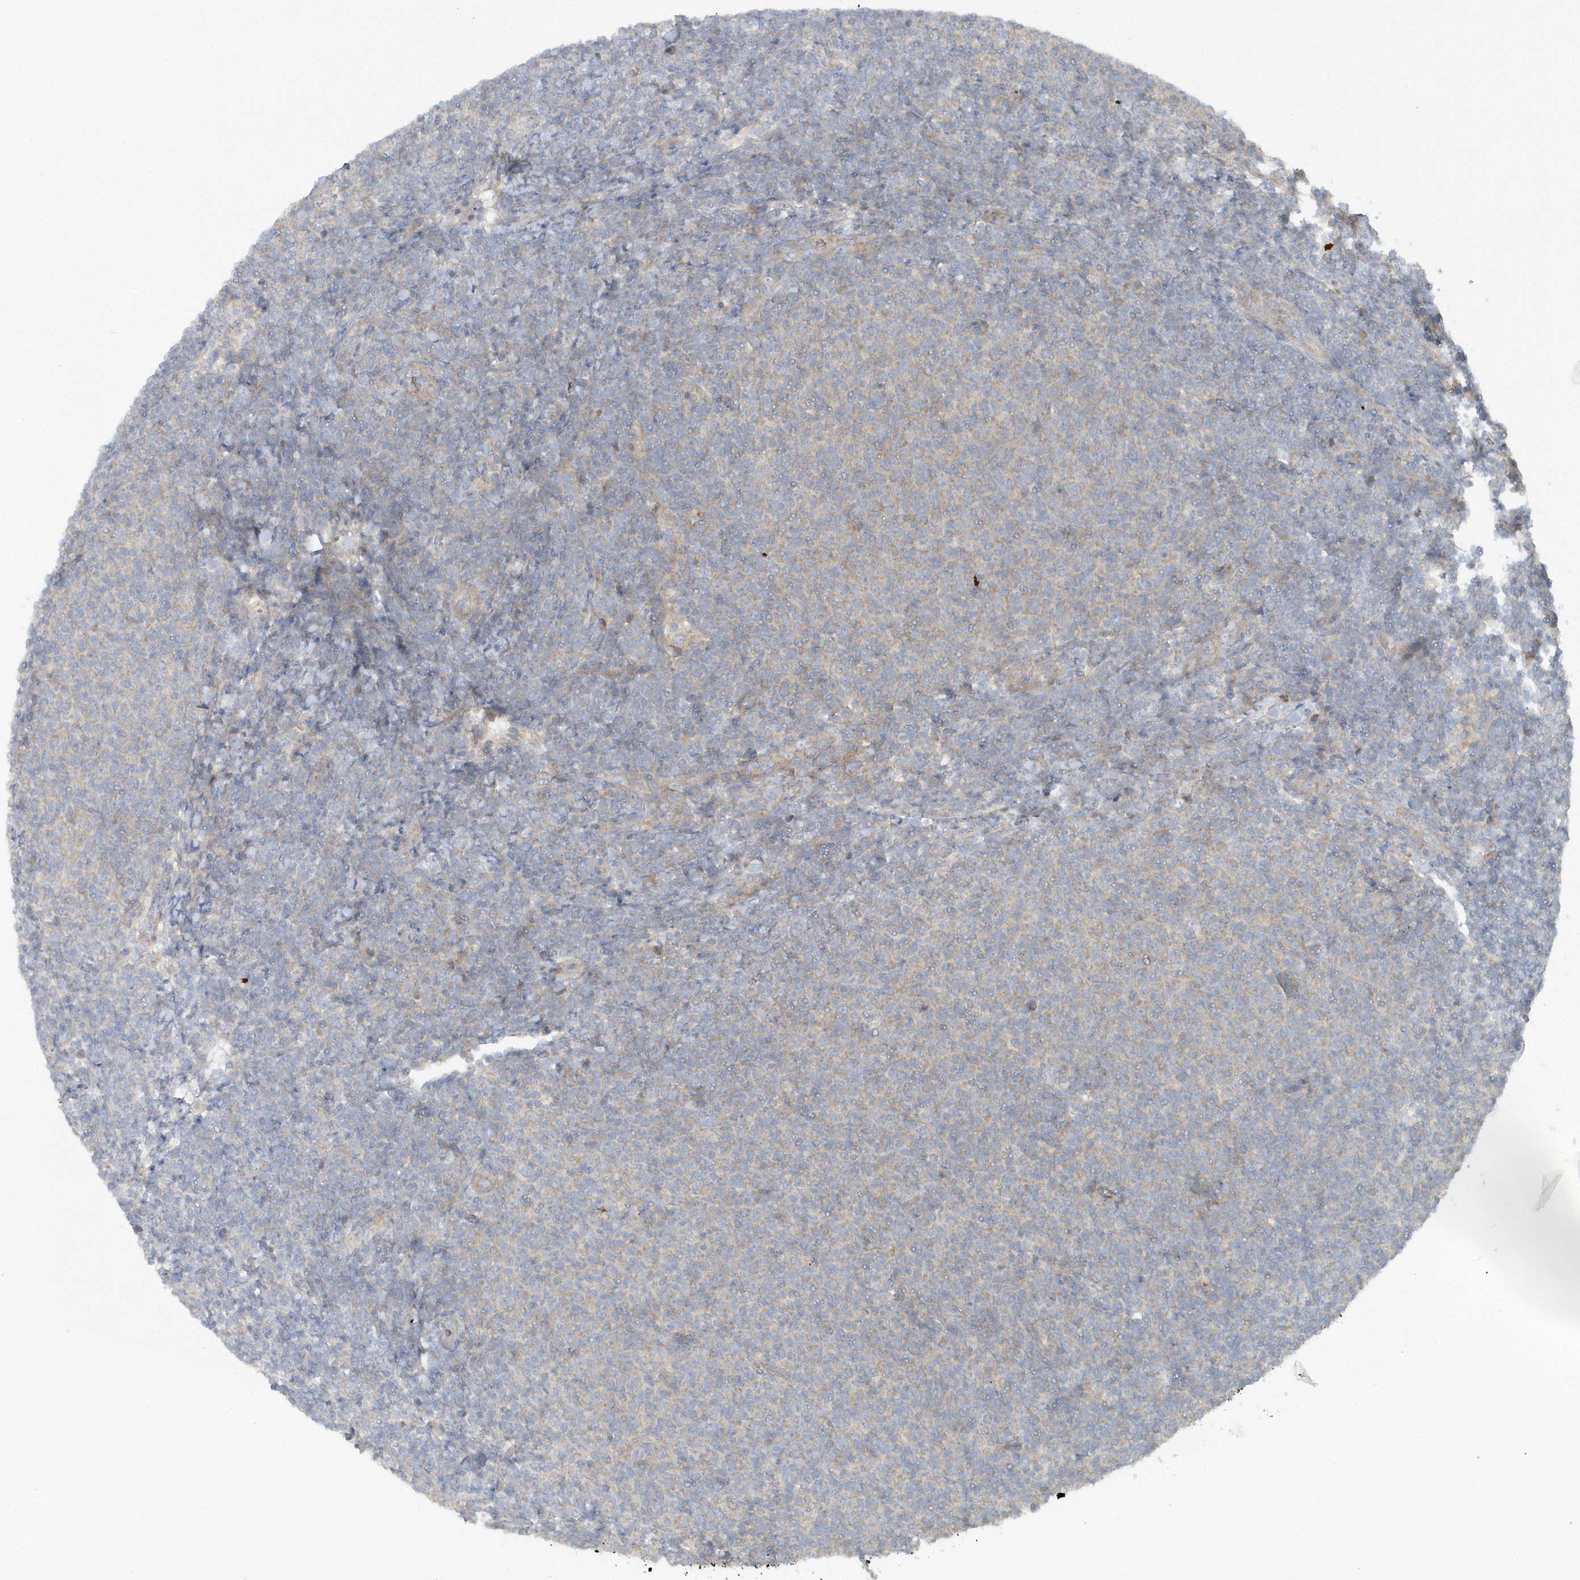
{"staining": {"intensity": "negative", "quantity": "none", "location": "none"}, "tissue": "lymphoma", "cell_type": "Tumor cells", "image_type": "cancer", "snomed": [{"axis": "morphology", "description": "Malignant lymphoma, non-Hodgkin's type, Low grade"}, {"axis": "topography", "description": "Lymph node"}], "caption": "Immunohistochemistry (IHC) photomicrograph of neoplastic tissue: human low-grade malignant lymphoma, non-Hodgkin's type stained with DAB (3,3'-diaminobenzidine) displays no significant protein positivity in tumor cells. (DAB IHC with hematoxylin counter stain).", "gene": "CNOT10", "patient": {"sex": "male", "age": 66}}